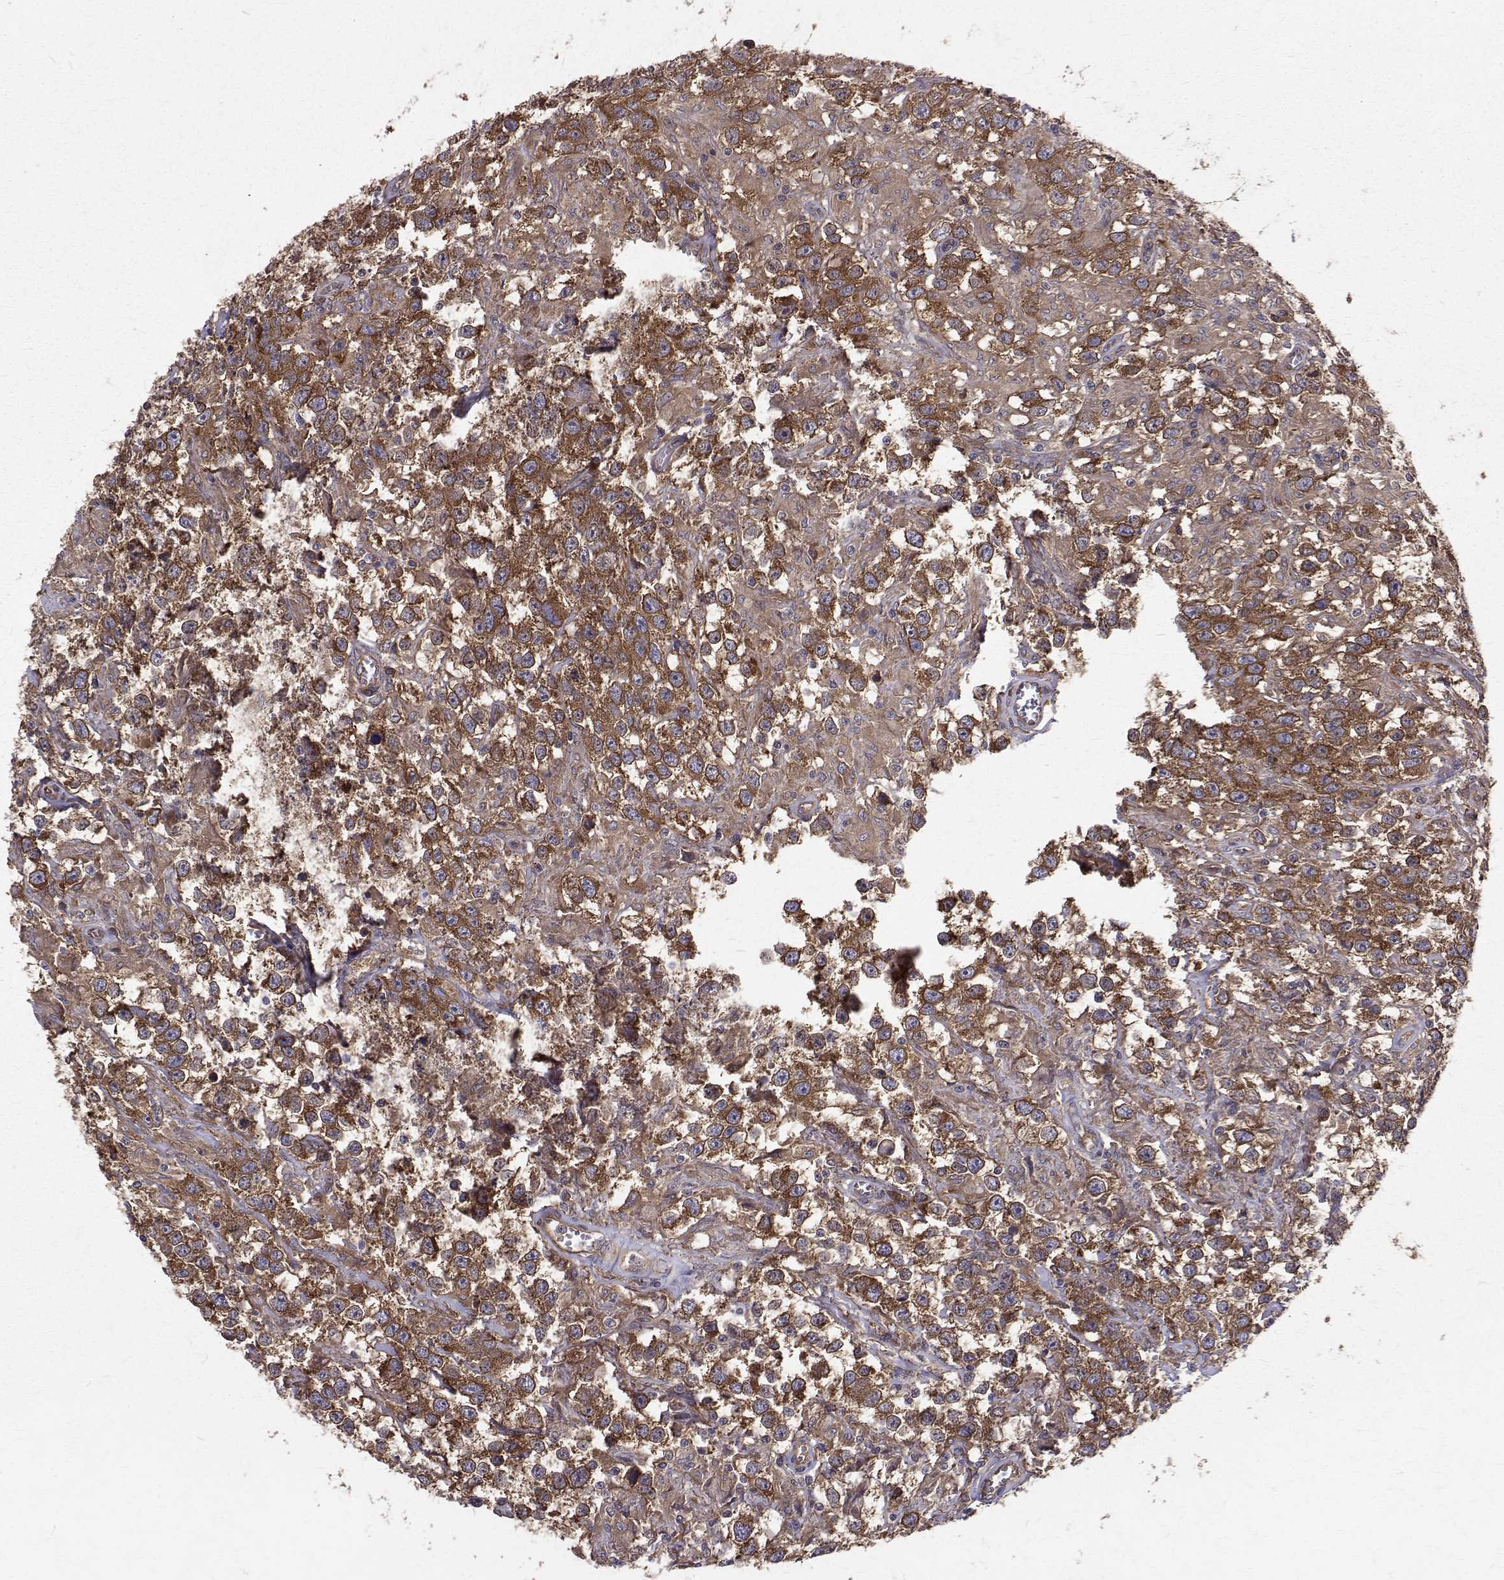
{"staining": {"intensity": "strong", "quantity": ">75%", "location": "cytoplasmic/membranous"}, "tissue": "testis cancer", "cell_type": "Tumor cells", "image_type": "cancer", "snomed": [{"axis": "morphology", "description": "Seminoma, NOS"}, {"axis": "topography", "description": "Testis"}], "caption": "Testis seminoma tissue reveals strong cytoplasmic/membranous positivity in approximately >75% of tumor cells, visualized by immunohistochemistry.", "gene": "FARSB", "patient": {"sex": "male", "age": 43}}